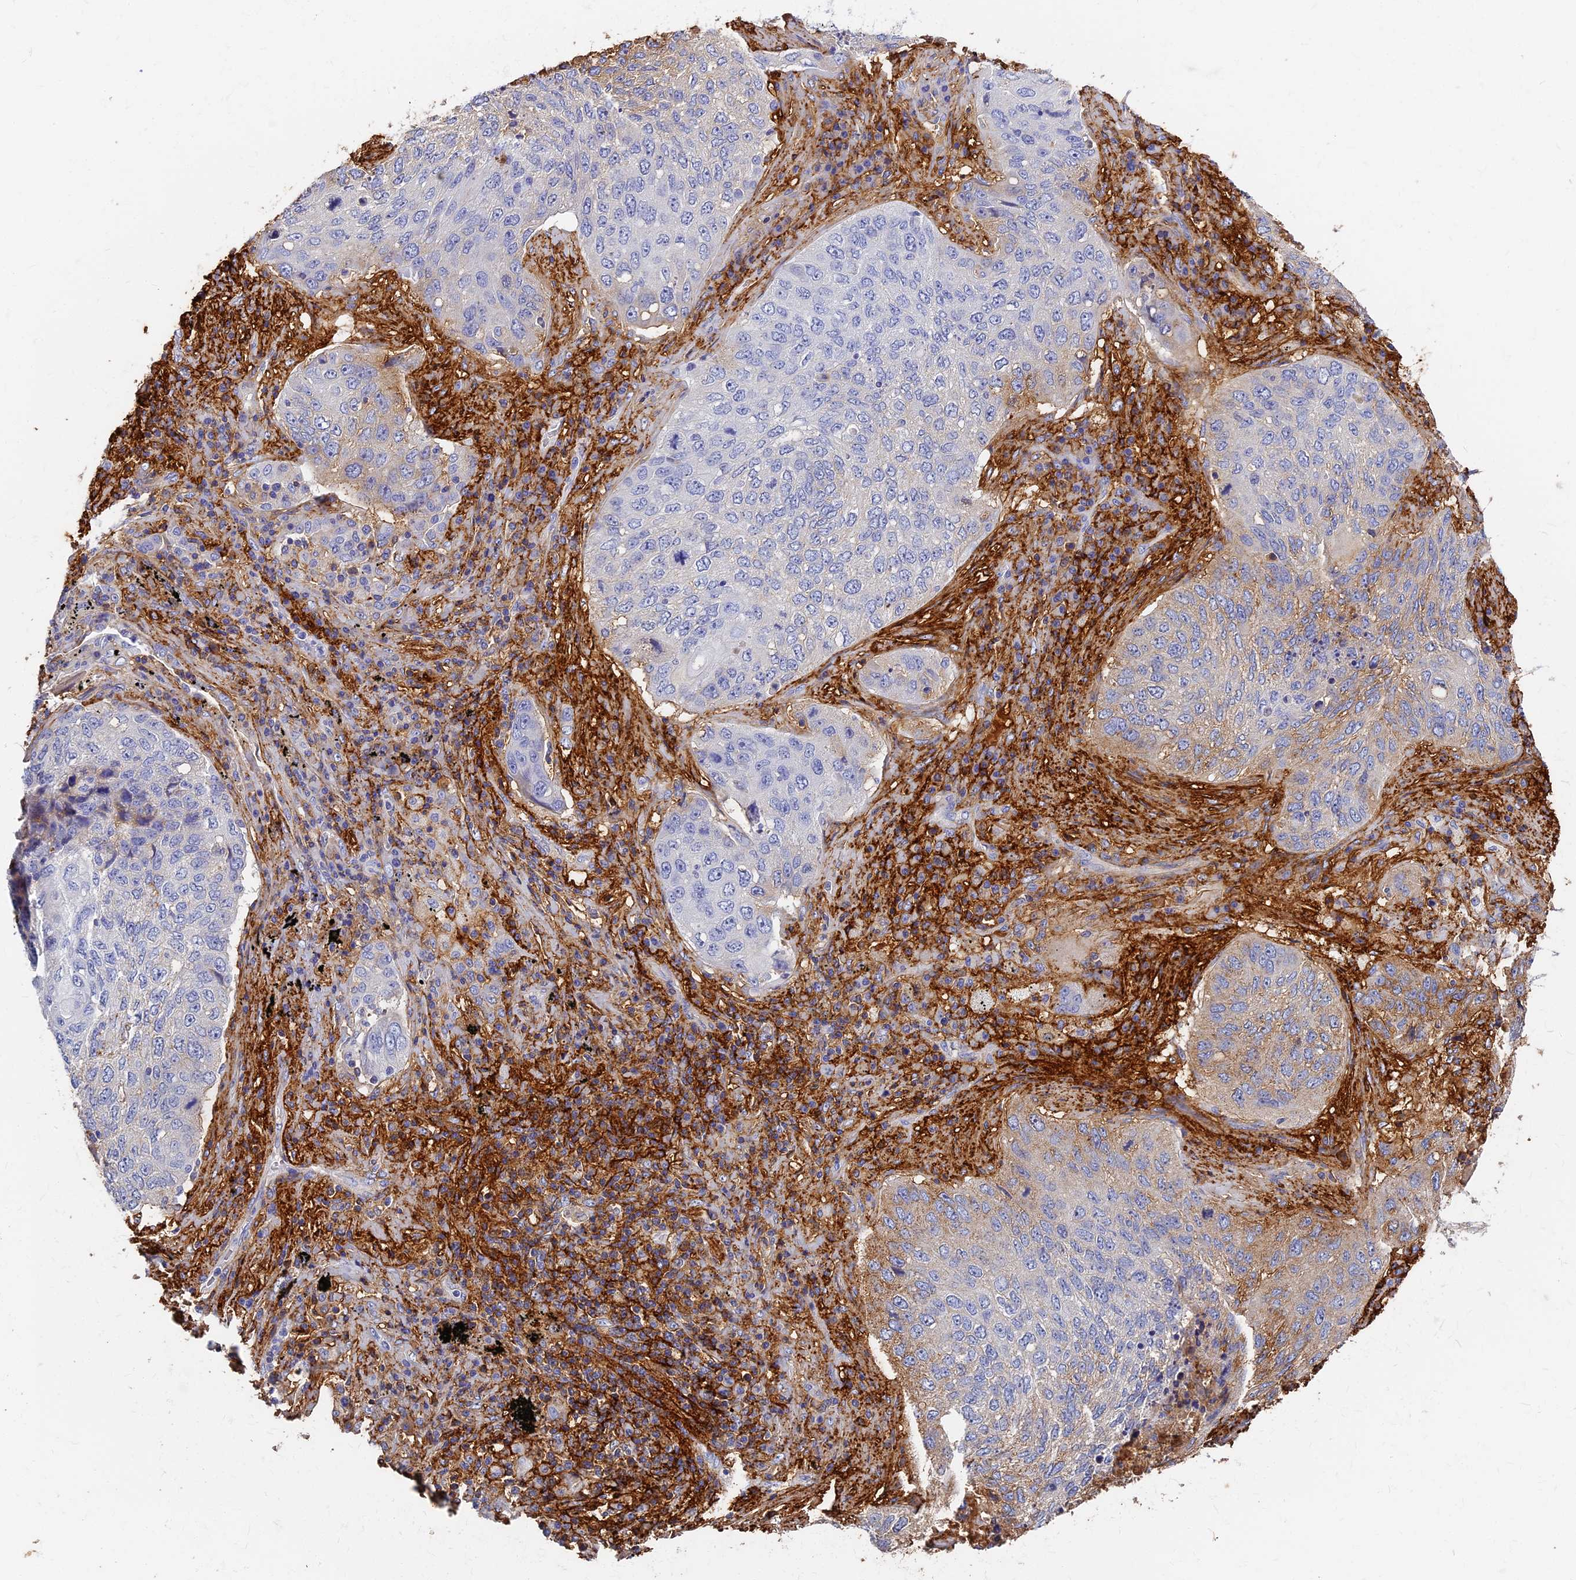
{"staining": {"intensity": "weak", "quantity": "<25%", "location": "cytoplasmic/membranous"}, "tissue": "lung cancer", "cell_type": "Tumor cells", "image_type": "cancer", "snomed": [{"axis": "morphology", "description": "Squamous cell carcinoma, NOS"}, {"axis": "topography", "description": "Lung"}], "caption": "This micrograph is of lung cancer (squamous cell carcinoma) stained with IHC to label a protein in brown with the nuclei are counter-stained blue. There is no positivity in tumor cells. (Brightfield microscopy of DAB (3,3'-diaminobenzidine) IHC at high magnification).", "gene": "ITIH1", "patient": {"sex": "female", "age": 63}}